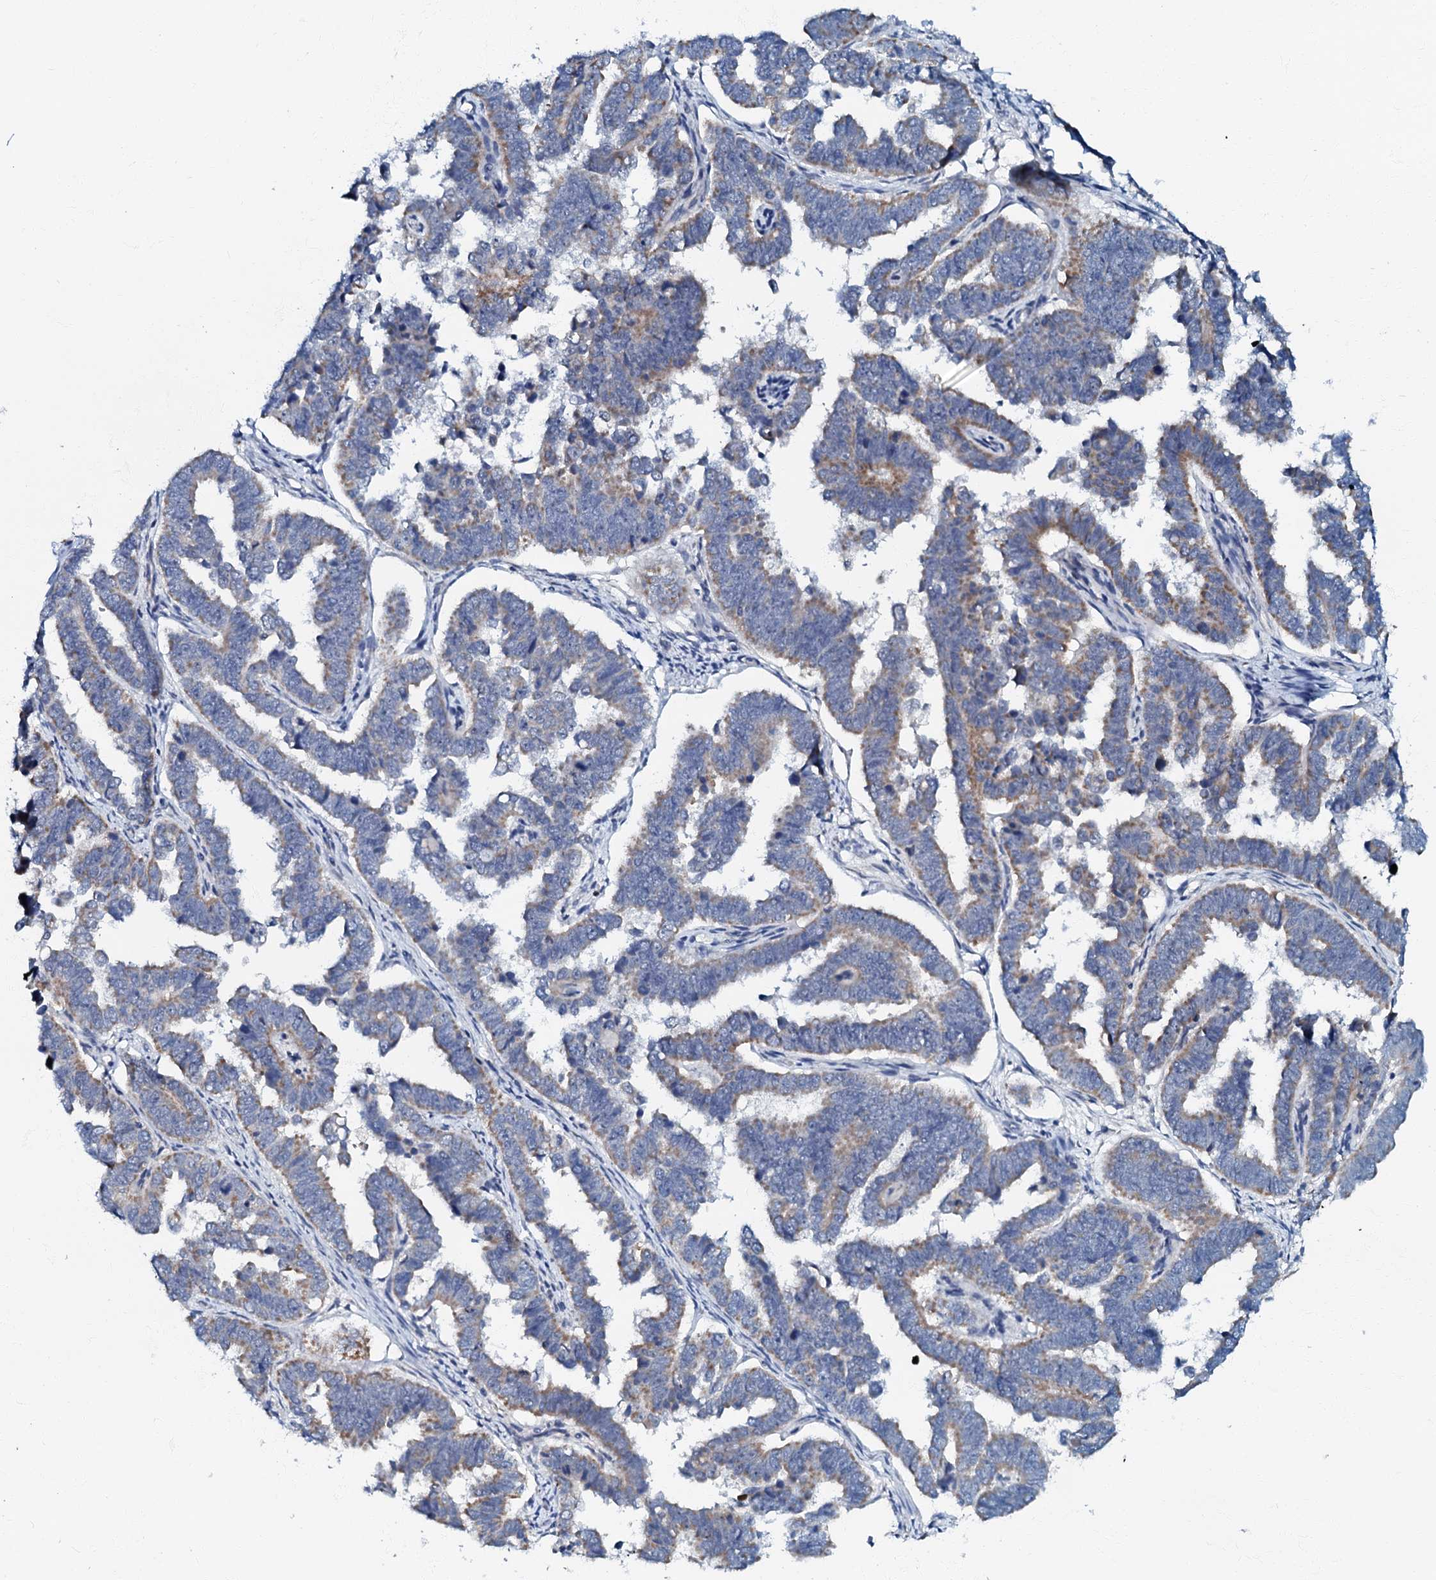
{"staining": {"intensity": "moderate", "quantity": "25%-75%", "location": "cytoplasmic/membranous"}, "tissue": "endometrial cancer", "cell_type": "Tumor cells", "image_type": "cancer", "snomed": [{"axis": "morphology", "description": "Adenocarcinoma, NOS"}, {"axis": "topography", "description": "Endometrium"}], "caption": "Immunohistochemical staining of human endometrial cancer (adenocarcinoma) reveals medium levels of moderate cytoplasmic/membranous positivity in about 25%-75% of tumor cells.", "gene": "MRPL51", "patient": {"sex": "female", "age": 75}}